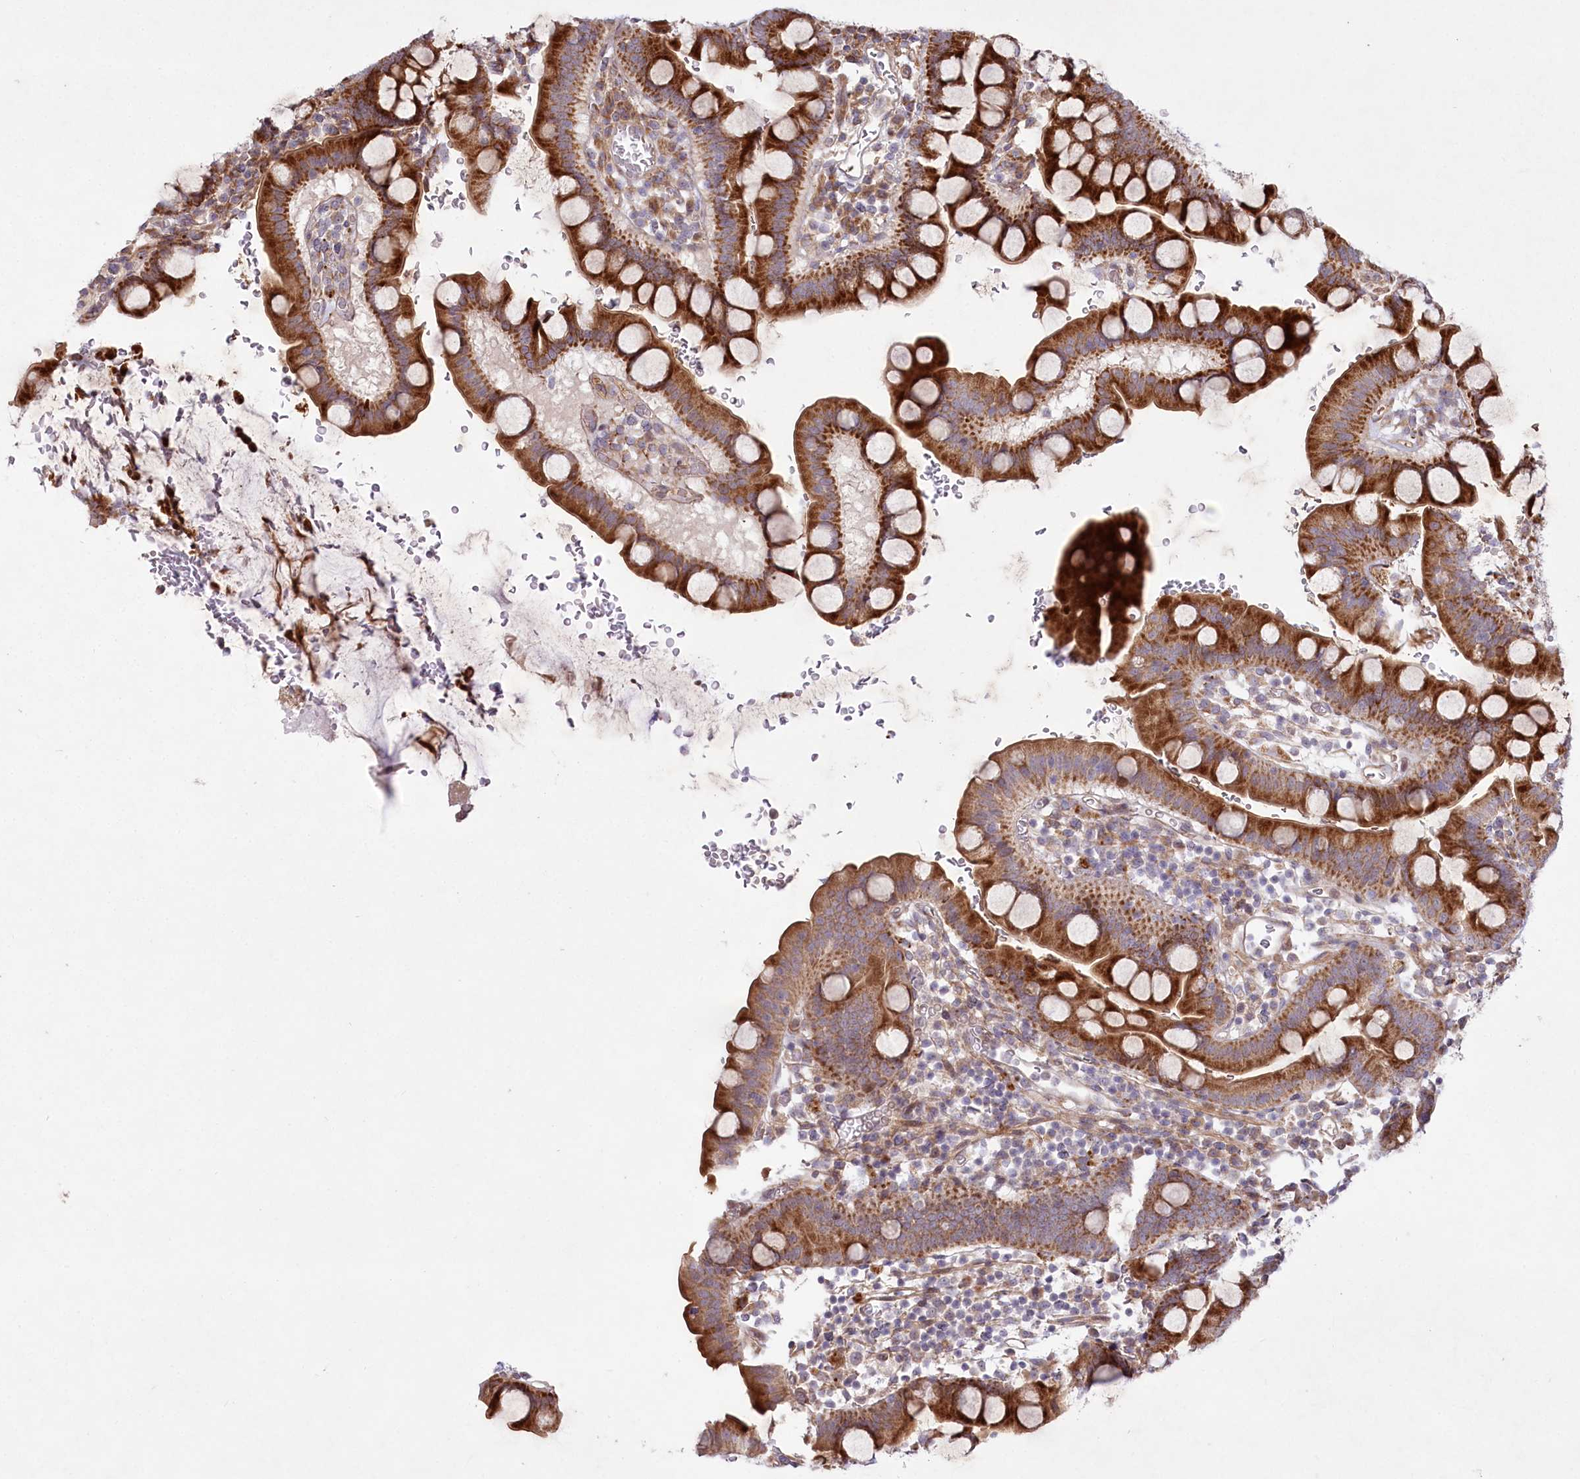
{"staining": {"intensity": "strong", "quantity": ">75%", "location": "cytoplasmic/membranous"}, "tissue": "small intestine", "cell_type": "Glandular cells", "image_type": "normal", "snomed": [{"axis": "morphology", "description": "Normal tissue, NOS"}, {"axis": "topography", "description": "Stomach, upper"}, {"axis": "topography", "description": "Stomach, lower"}, {"axis": "topography", "description": "Small intestine"}], "caption": "IHC image of normal human small intestine stained for a protein (brown), which shows high levels of strong cytoplasmic/membranous expression in about >75% of glandular cells.", "gene": "PSTK", "patient": {"sex": "male", "age": 68}}